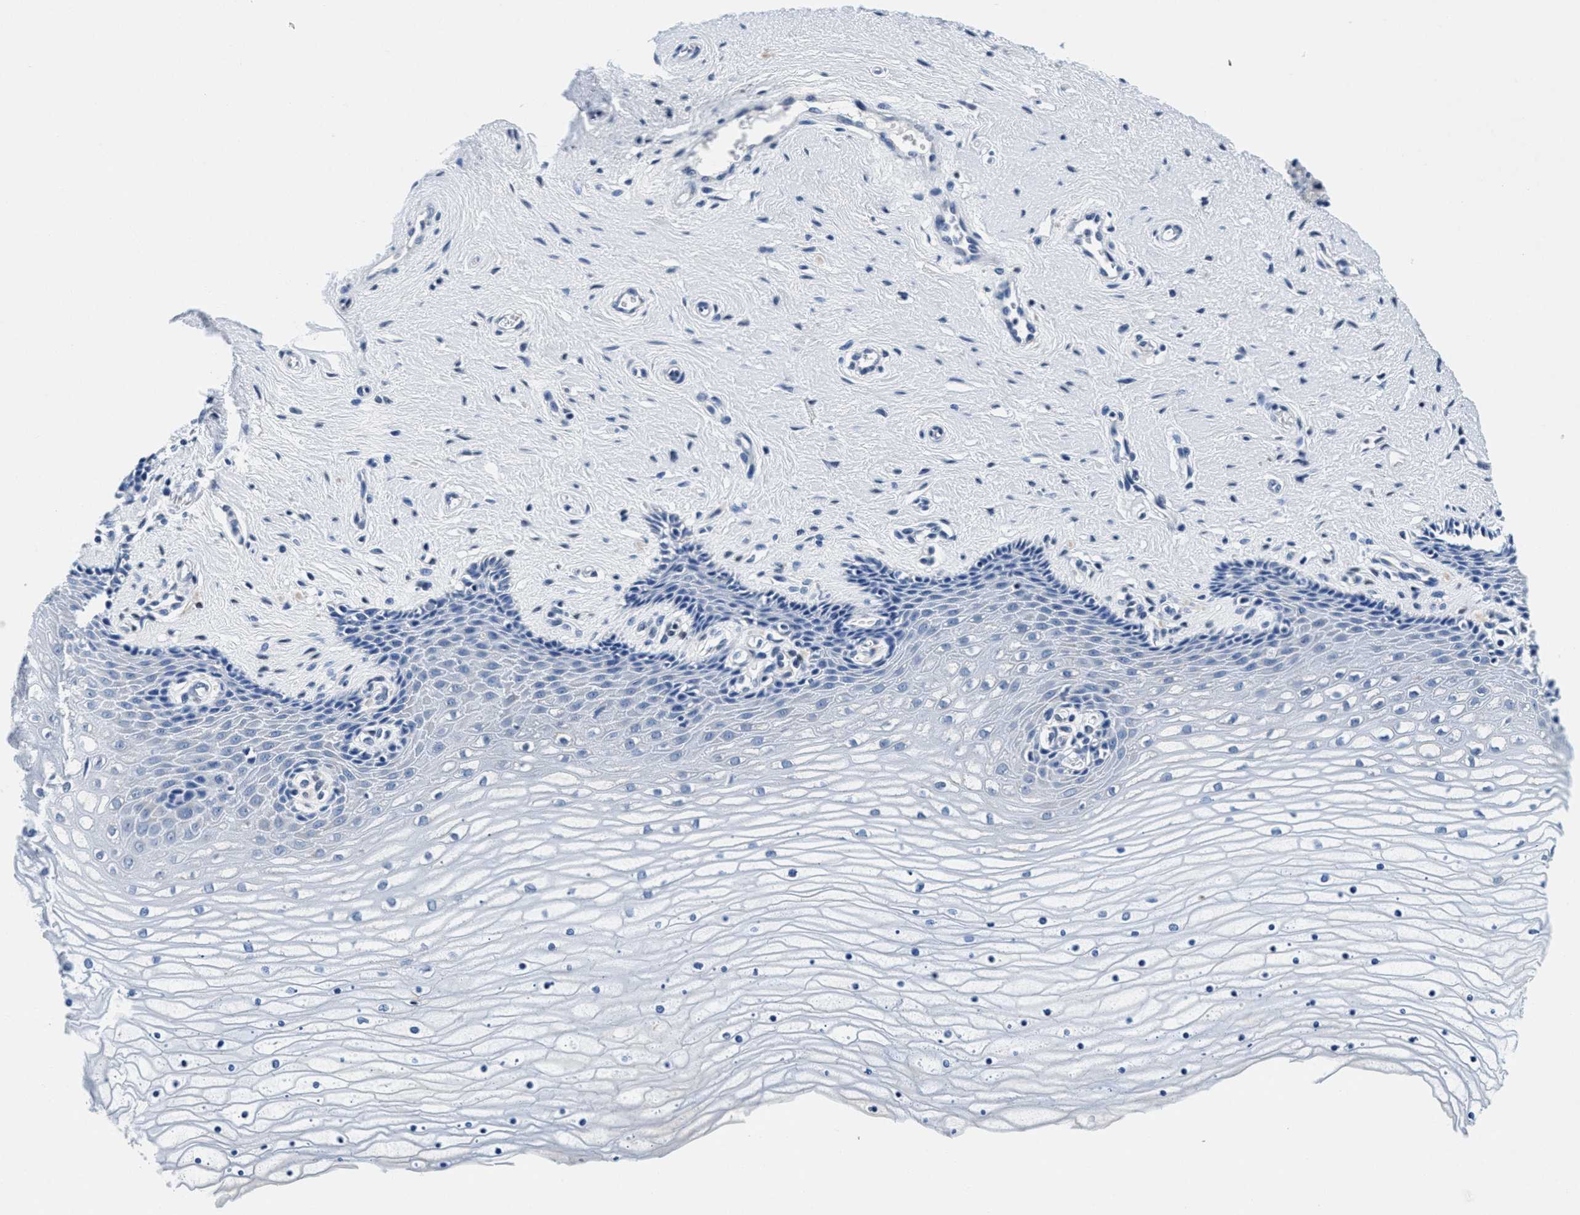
{"staining": {"intensity": "negative", "quantity": "none", "location": "none"}, "tissue": "cervix", "cell_type": "Squamous epithelial cells", "image_type": "normal", "snomed": [{"axis": "morphology", "description": "Normal tissue, NOS"}, {"axis": "topography", "description": "Cervix"}], "caption": "Immunohistochemical staining of benign human cervix exhibits no significant expression in squamous epithelial cells. The staining is performed using DAB (3,3'-diaminobenzidine) brown chromogen with nuclei counter-stained in using hematoxylin.", "gene": "HS3ST2", "patient": {"sex": "female", "age": 39}}